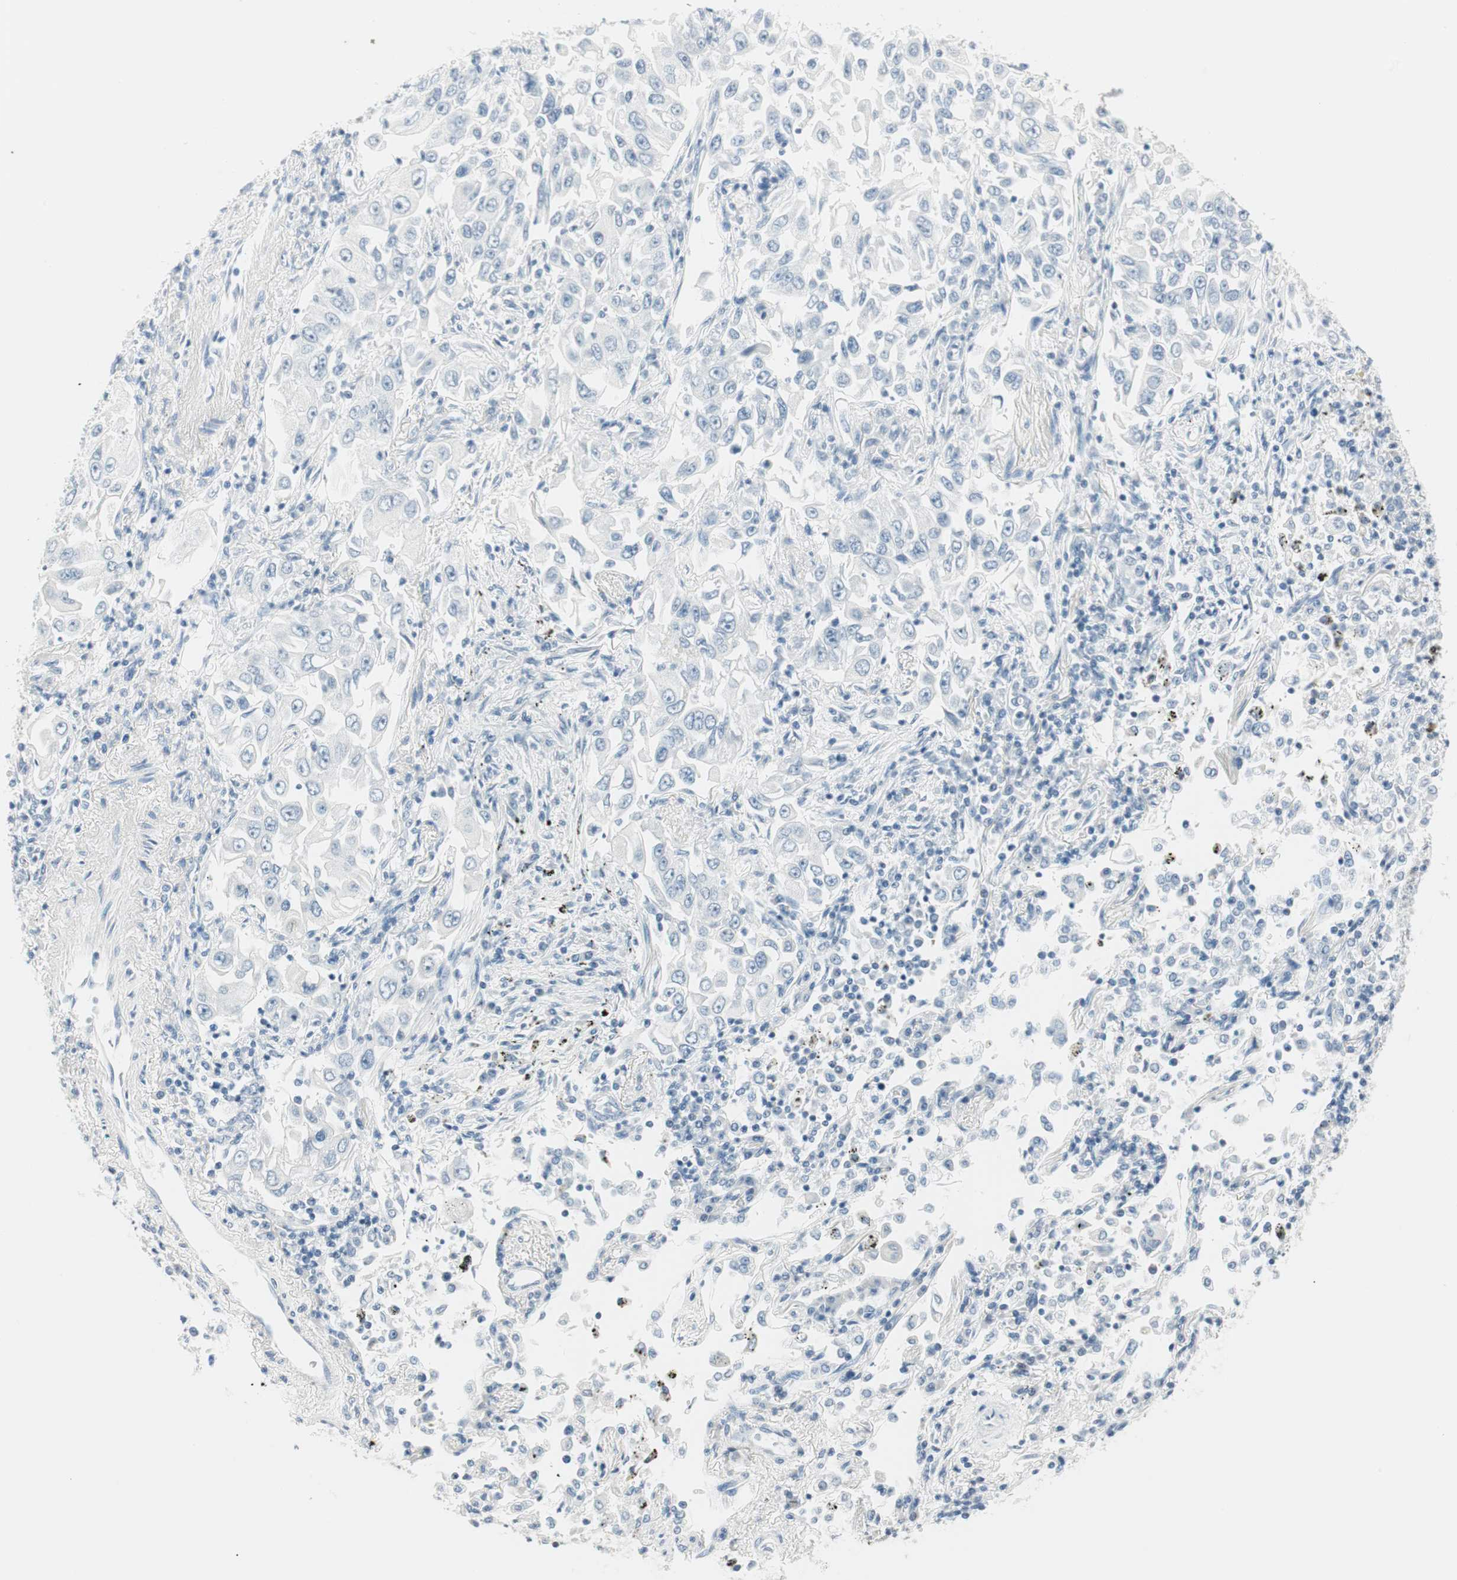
{"staining": {"intensity": "negative", "quantity": "none", "location": "none"}, "tissue": "lung cancer", "cell_type": "Tumor cells", "image_type": "cancer", "snomed": [{"axis": "morphology", "description": "Adenocarcinoma, NOS"}, {"axis": "topography", "description": "Lung"}], "caption": "Histopathology image shows no significant protein positivity in tumor cells of adenocarcinoma (lung). Nuclei are stained in blue.", "gene": "HOXB13", "patient": {"sex": "male", "age": 84}}